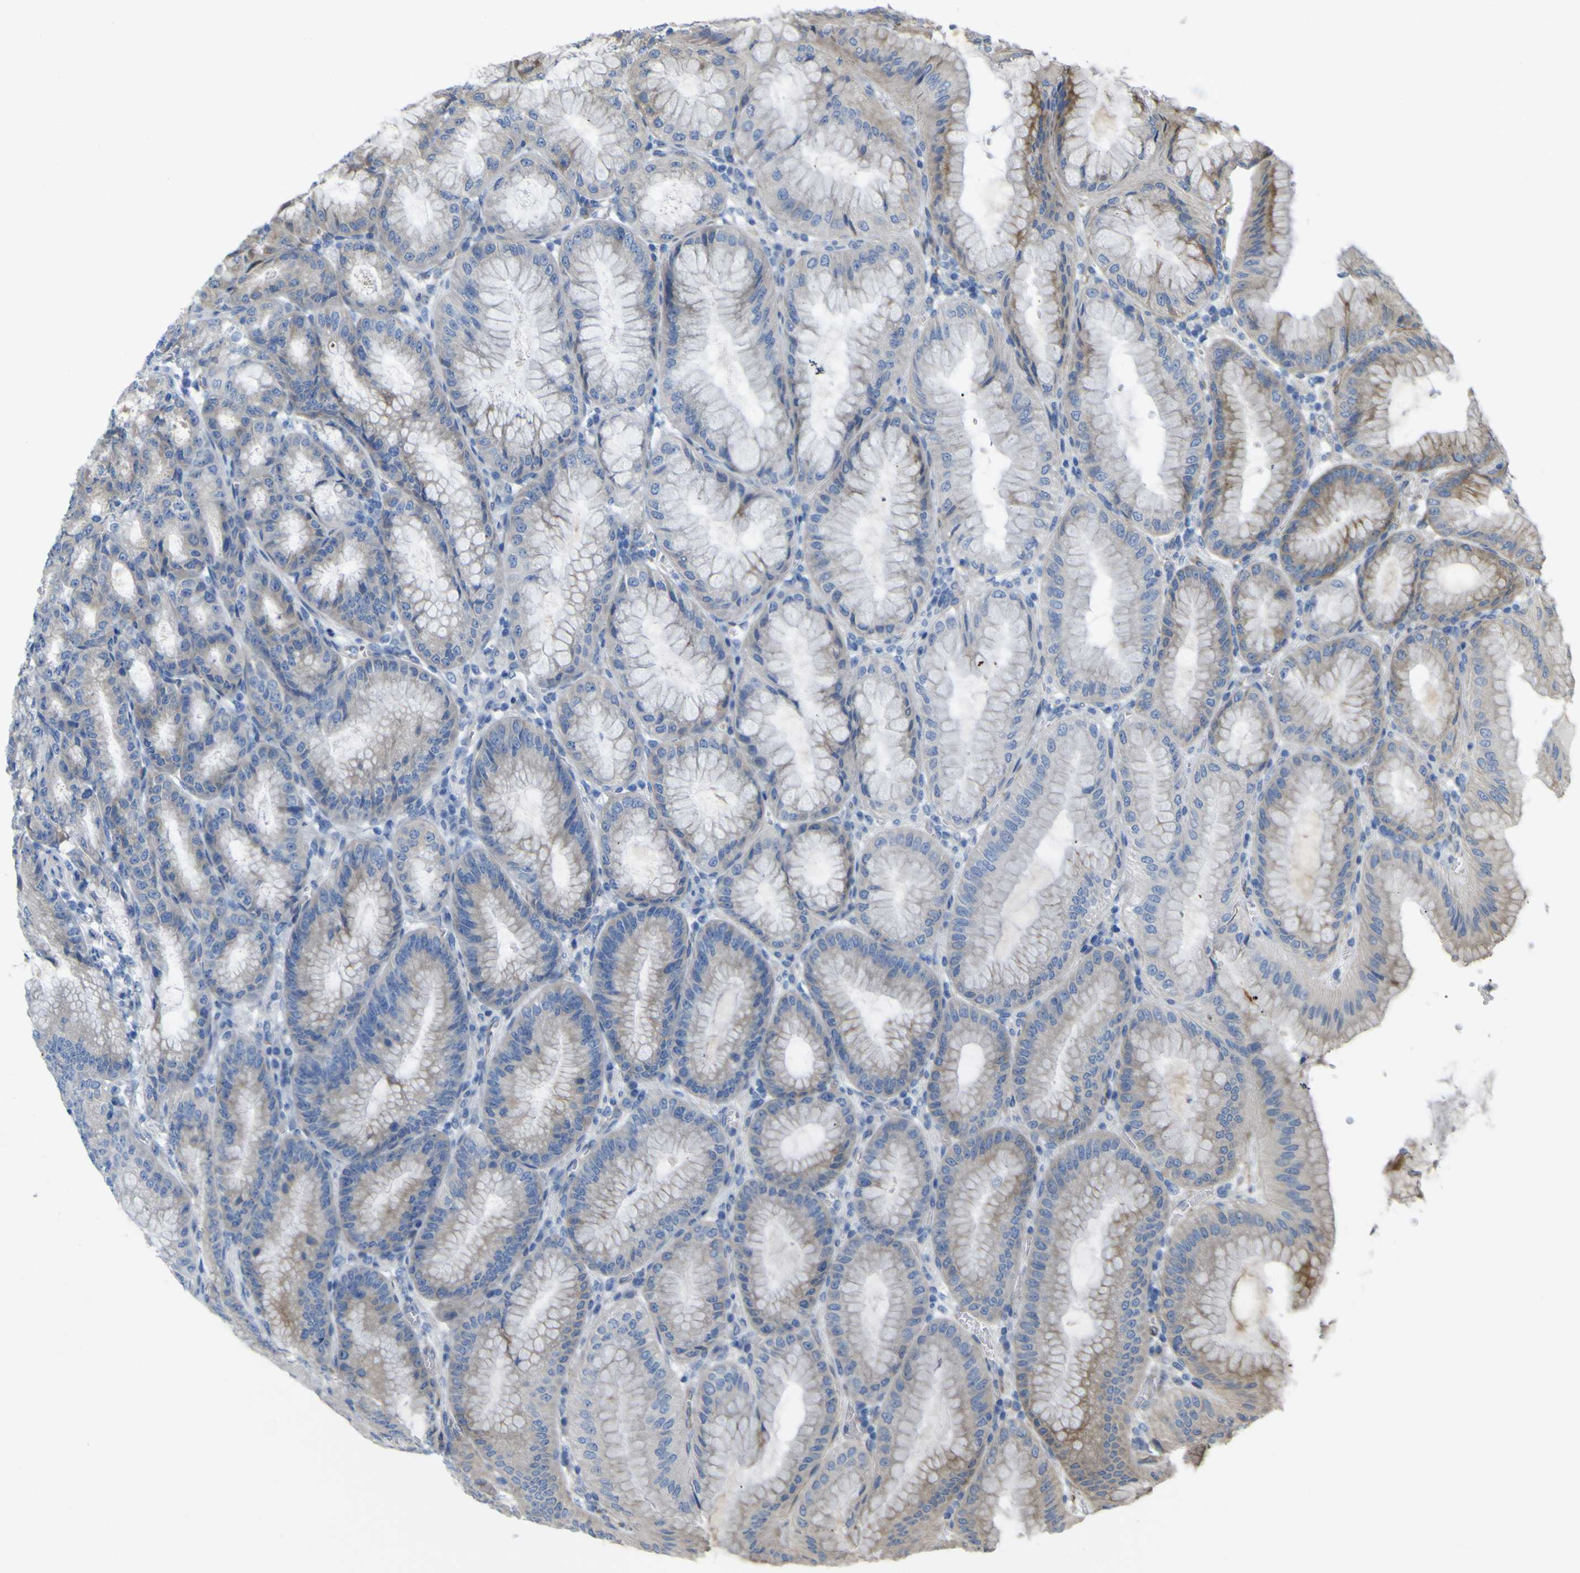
{"staining": {"intensity": "weak", "quantity": "<25%", "location": "cytoplasmic/membranous"}, "tissue": "stomach", "cell_type": "Glandular cells", "image_type": "normal", "snomed": [{"axis": "morphology", "description": "Normal tissue, NOS"}, {"axis": "topography", "description": "Stomach, lower"}], "caption": "IHC photomicrograph of unremarkable stomach: human stomach stained with DAB displays no significant protein staining in glandular cells.", "gene": "JPH1", "patient": {"sex": "male", "age": 71}}